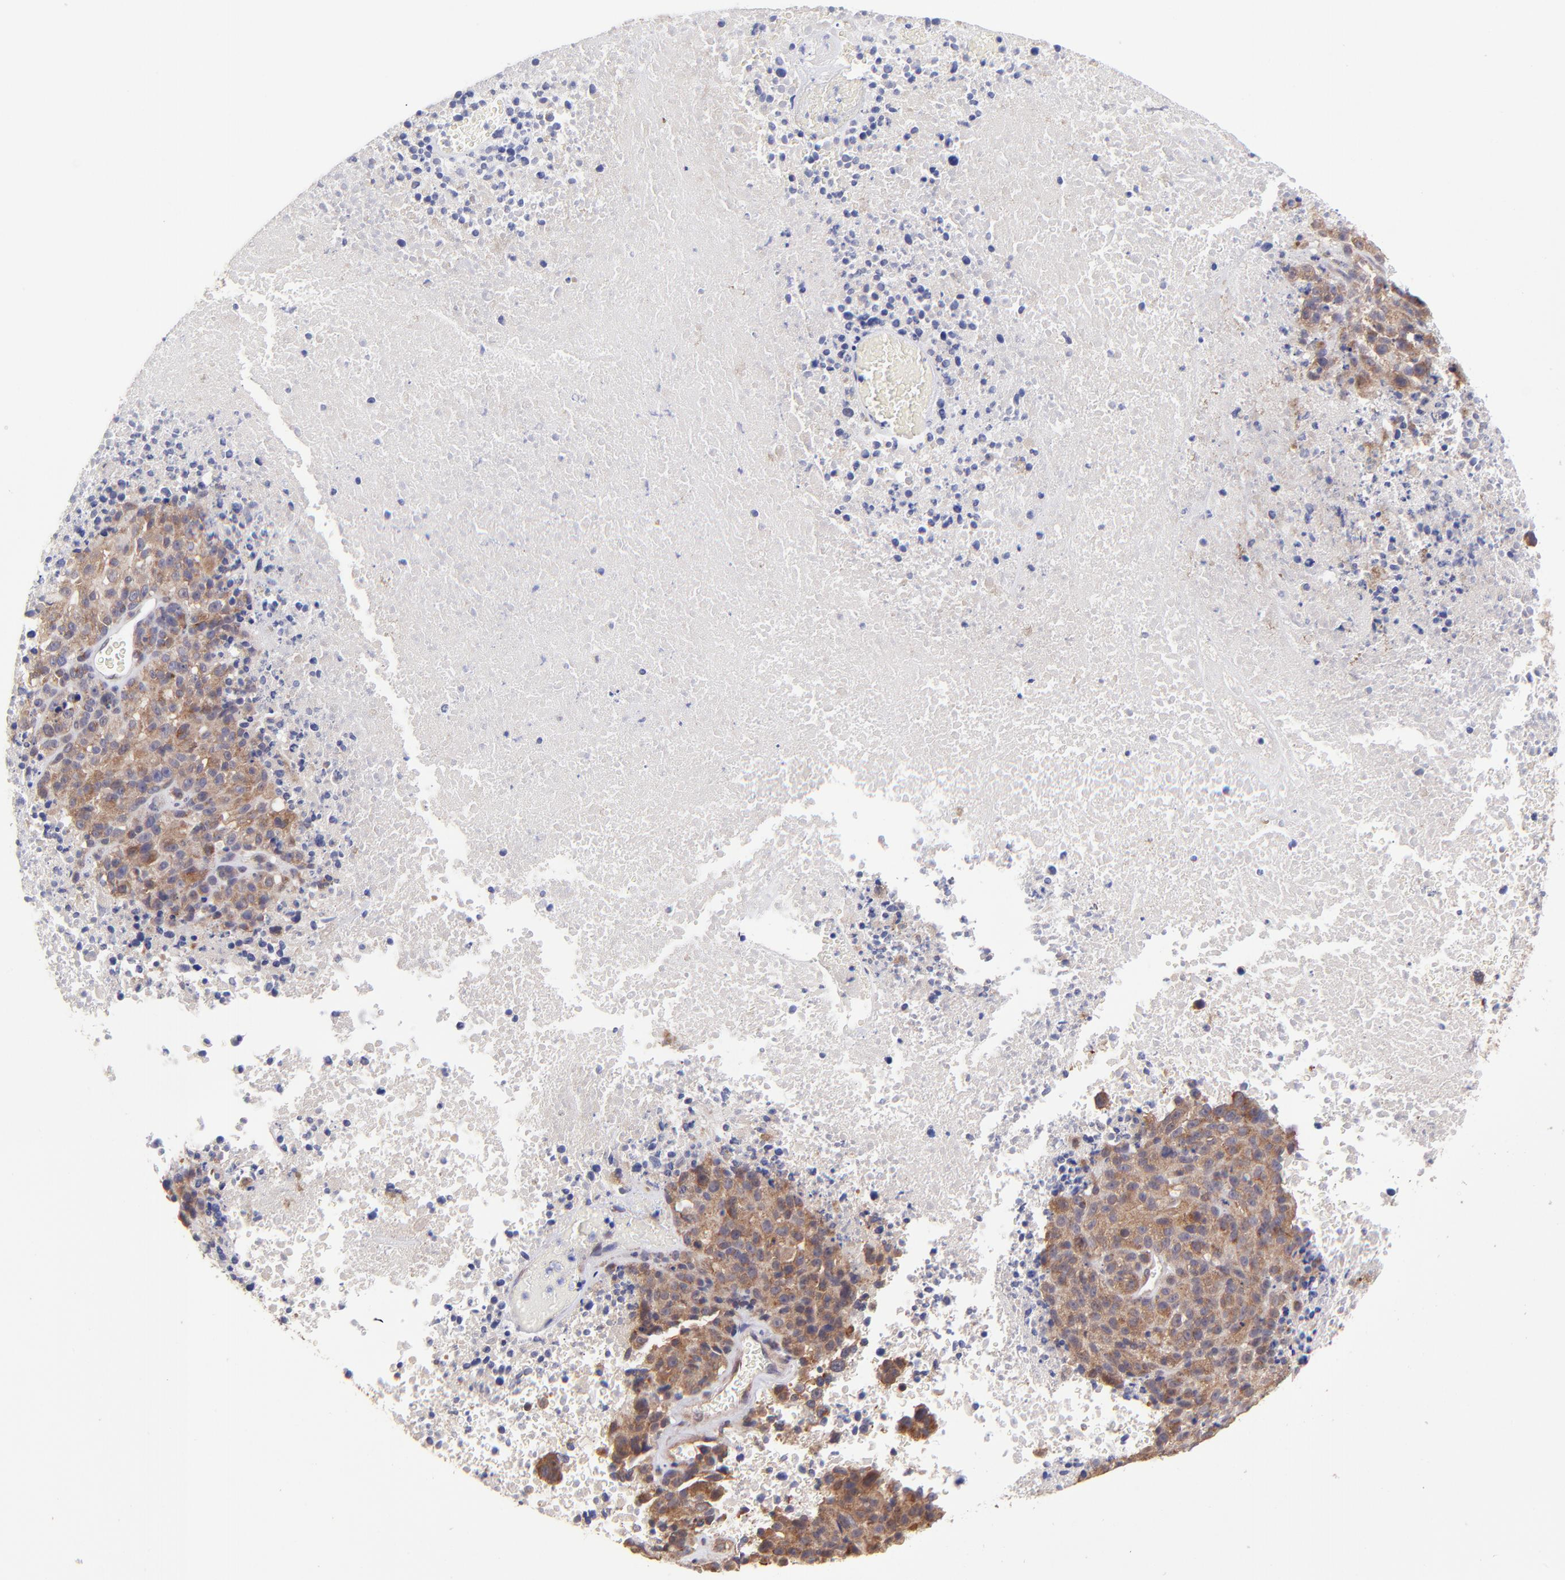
{"staining": {"intensity": "moderate", "quantity": ">75%", "location": "cytoplasmic/membranous"}, "tissue": "melanoma", "cell_type": "Tumor cells", "image_type": "cancer", "snomed": [{"axis": "morphology", "description": "Malignant melanoma, Metastatic site"}, {"axis": "topography", "description": "Cerebral cortex"}], "caption": "Malignant melanoma (metastatic site) tissue demonstrates moderate cytoplasmic/membranous positivity in about >75% of tumor cells, visualized by immunohistochemistry. Immunohistochemistry stains the protein of interest in brown and the nuclei are stained blue.", "gene": "NSF", "patient": {"sex": "female", "age": 52}}